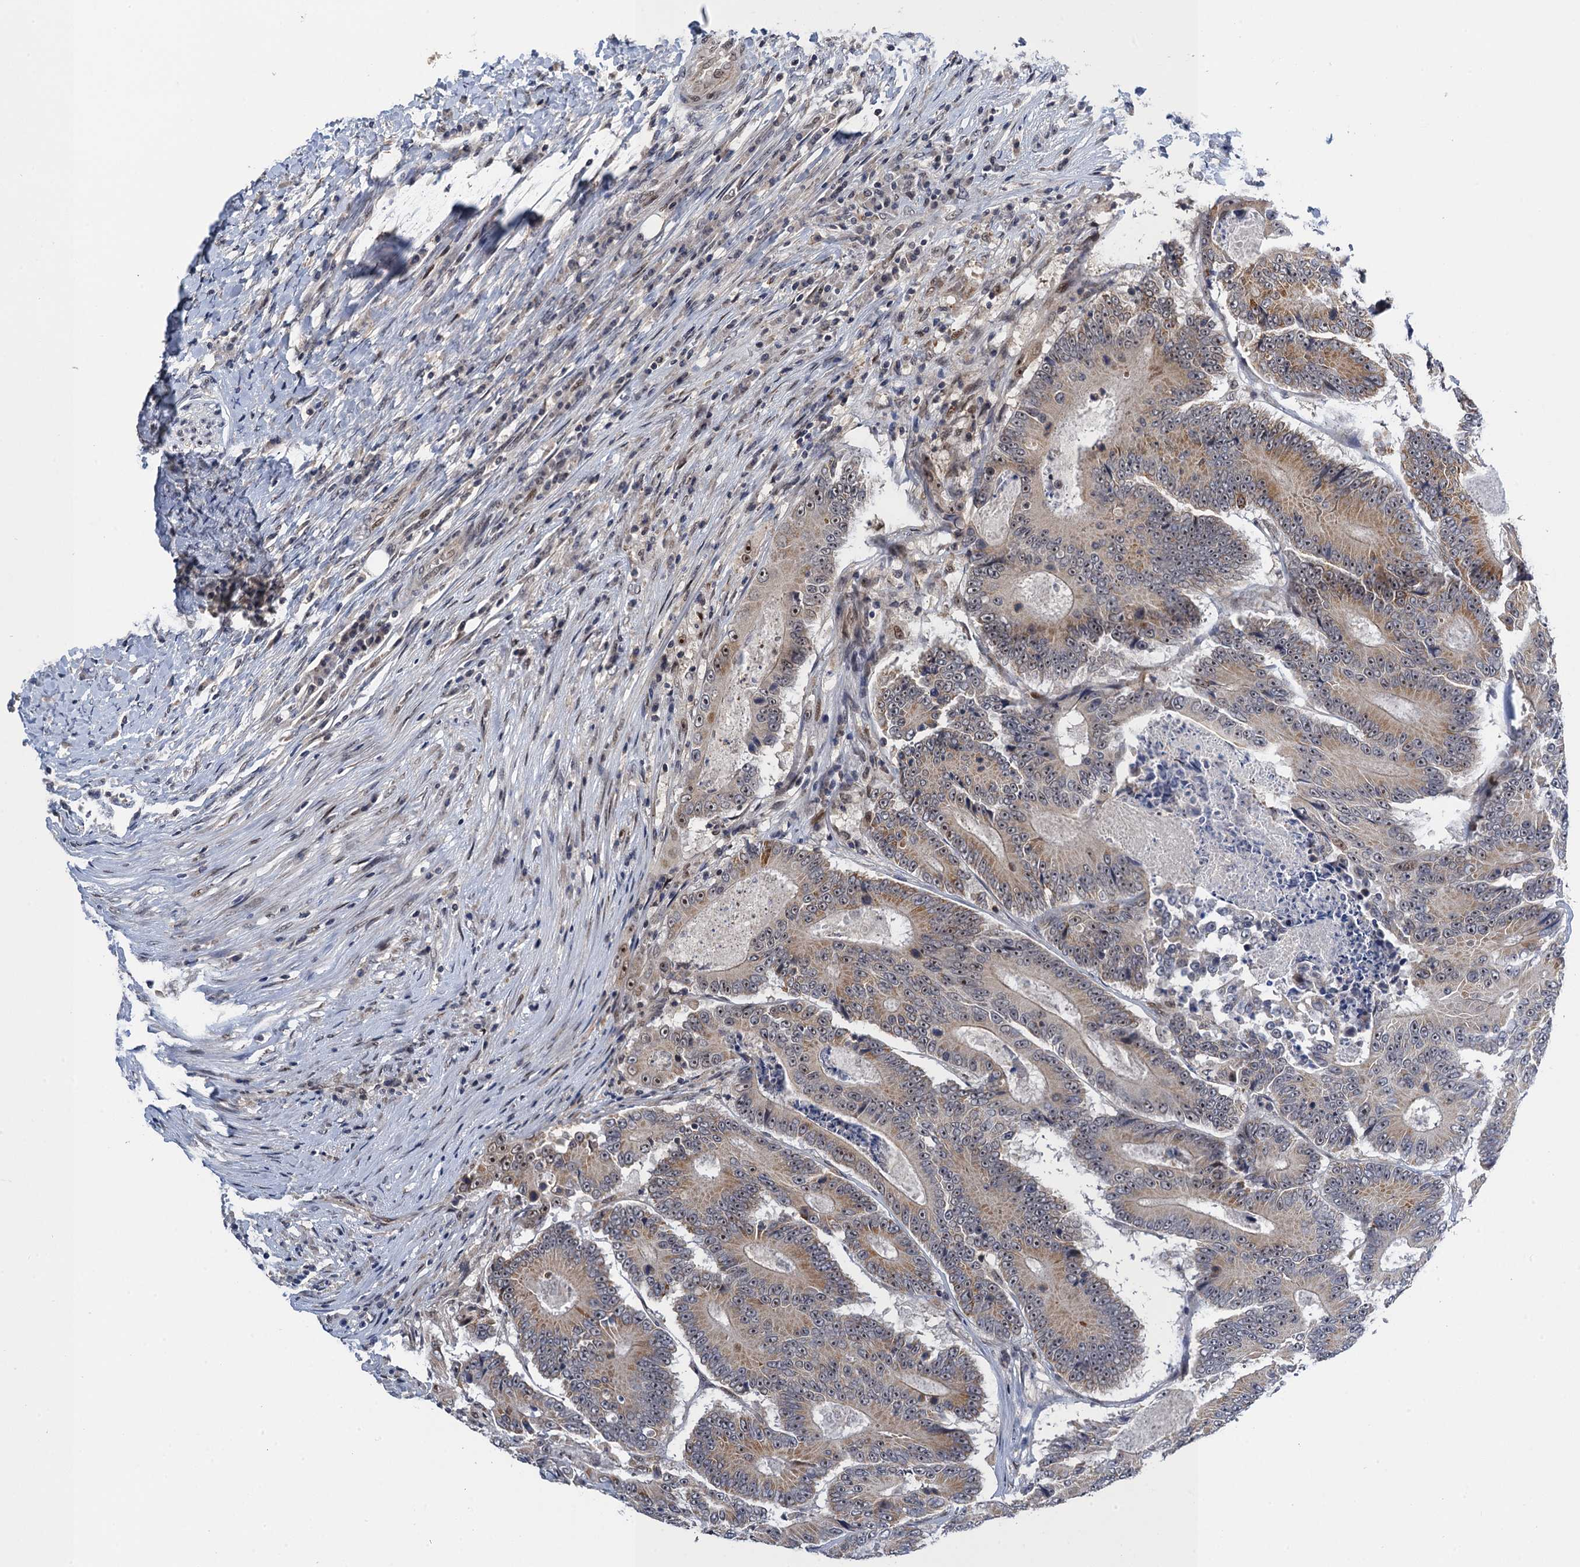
{"staining": {"intensity": "moderate", "quantity": "25%-75%", "location": "cytoplasmic/membranous"}, "tissue": "colorectal cancer", "cell_type": "Tumor cells", "image_type": "cancer", "snomed": [{"axis": "morphology", "description": "Adenocarcinoma, NOS"}, {"axis": "topography", "description": "Colon"}], "caption": "Brown immunohistochemical staining in colorectal cancer (adenocarcinoma) shows moderate cytoplasmic/membranous positivity in about 25%-75% of tumor cells.", "gene": "ZAR1L", "patient": {"sex": "male", "age": 83}}